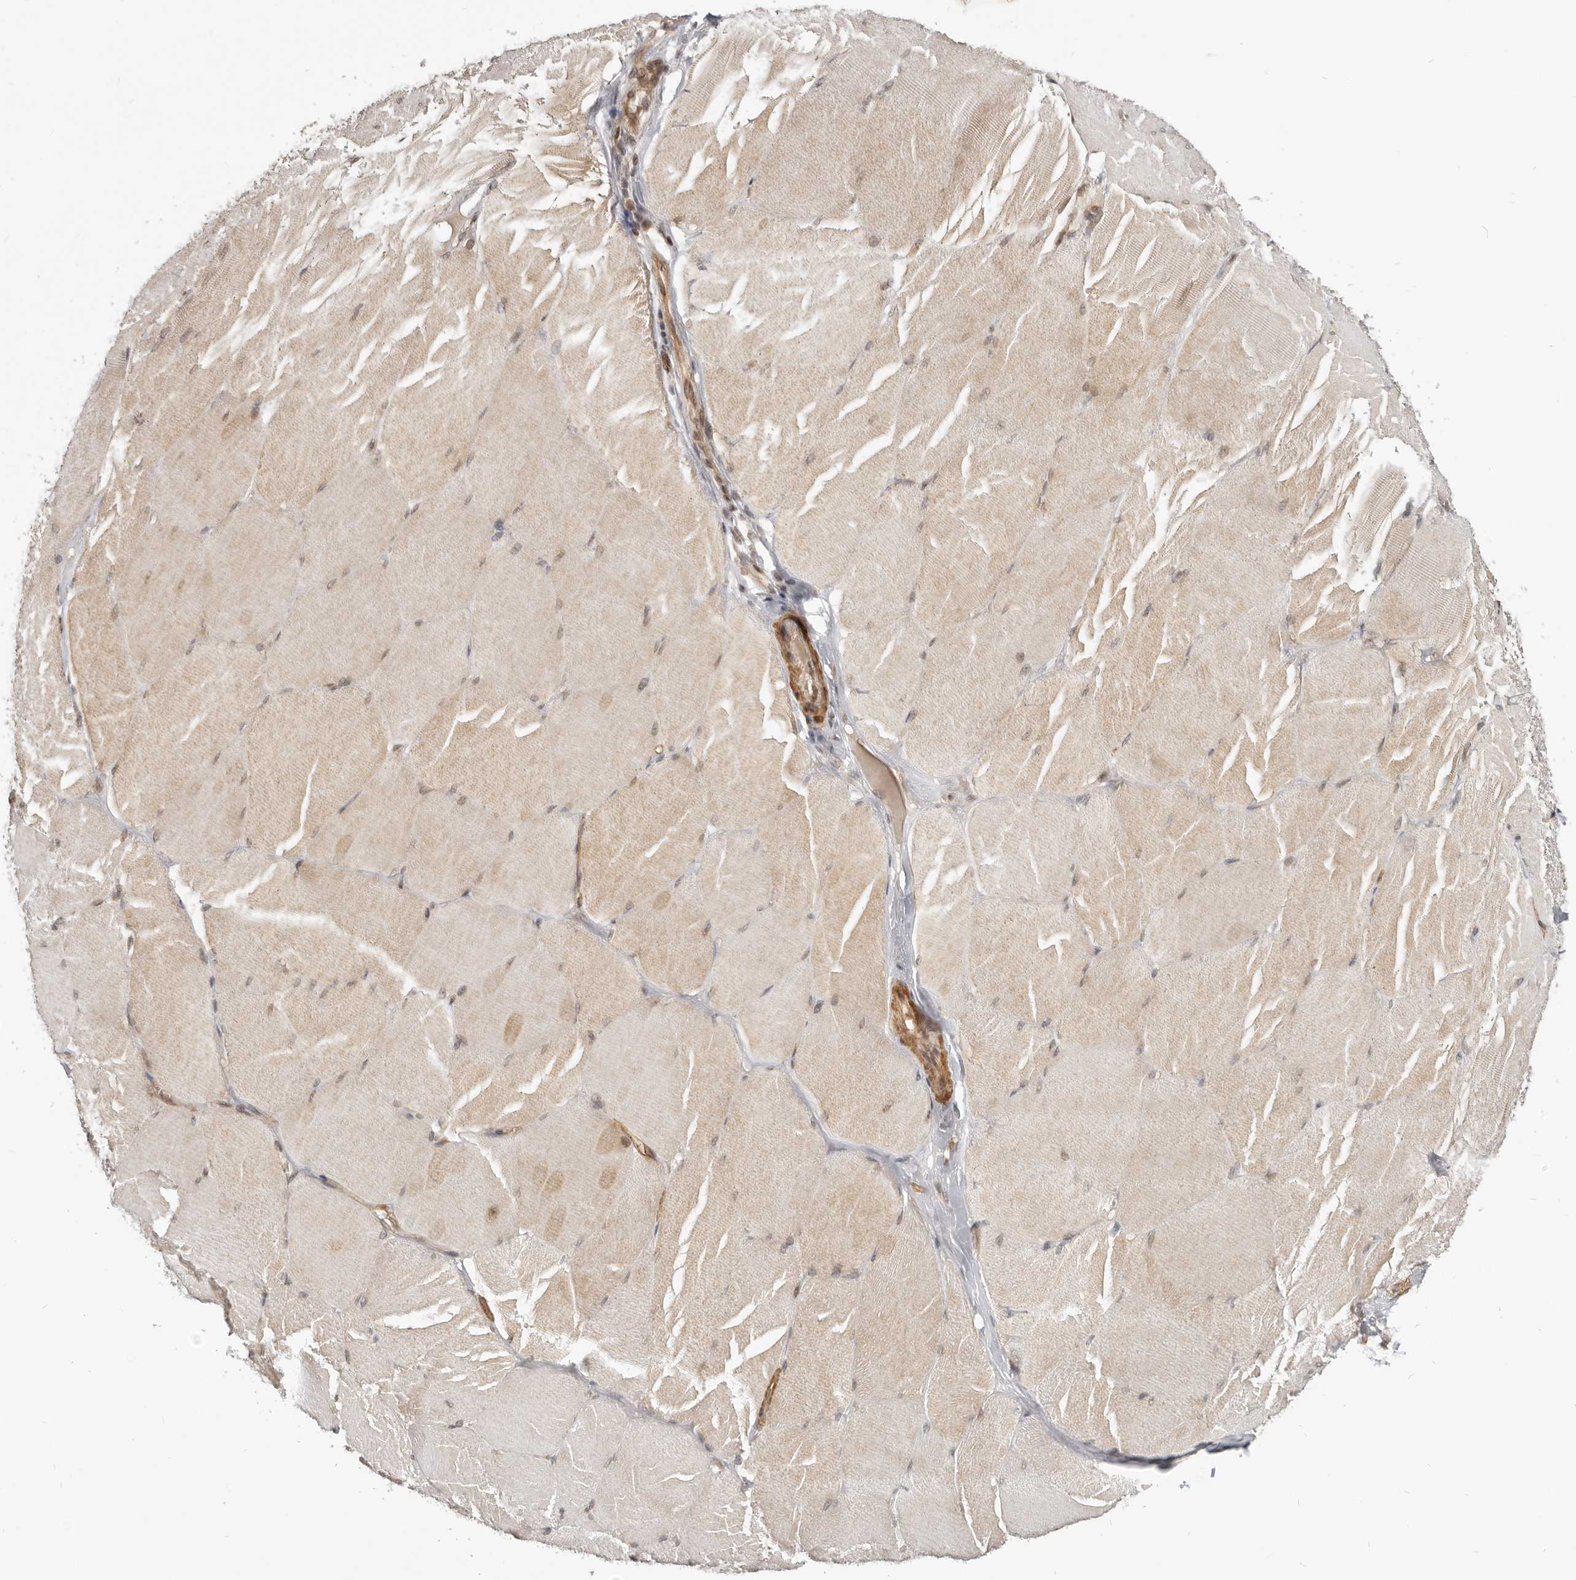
{"staining": {"intensity": "moderate", "quantity": "25%-75%", "location": "cytoplasmic/membranous,nuclear"}, "tissue": "skeletal muscle", "cell_type": "Myocytes", "image_type": "normal", "snomed": [{"axis": "morphology", "description": "Normal tissue, NOS"}, {"axis": "topography", "description": "Skin"}, {"axis": "topography", "description": "Skeletal muscle"}], "caption": "Immunohistochemistry micrograph of normal skeletal muscle: human skeletal muscle stained using immunohistochemistry (IHC) displays medium levels of moderate protein expression localized specifically in the cytoplasmic/membranous,nuclear of myocytes, appearing as a cytoplasmic/membranous,nuclear brown color.", "gene": "NUP153", "patient": {"sex": "male", "age": 83}}